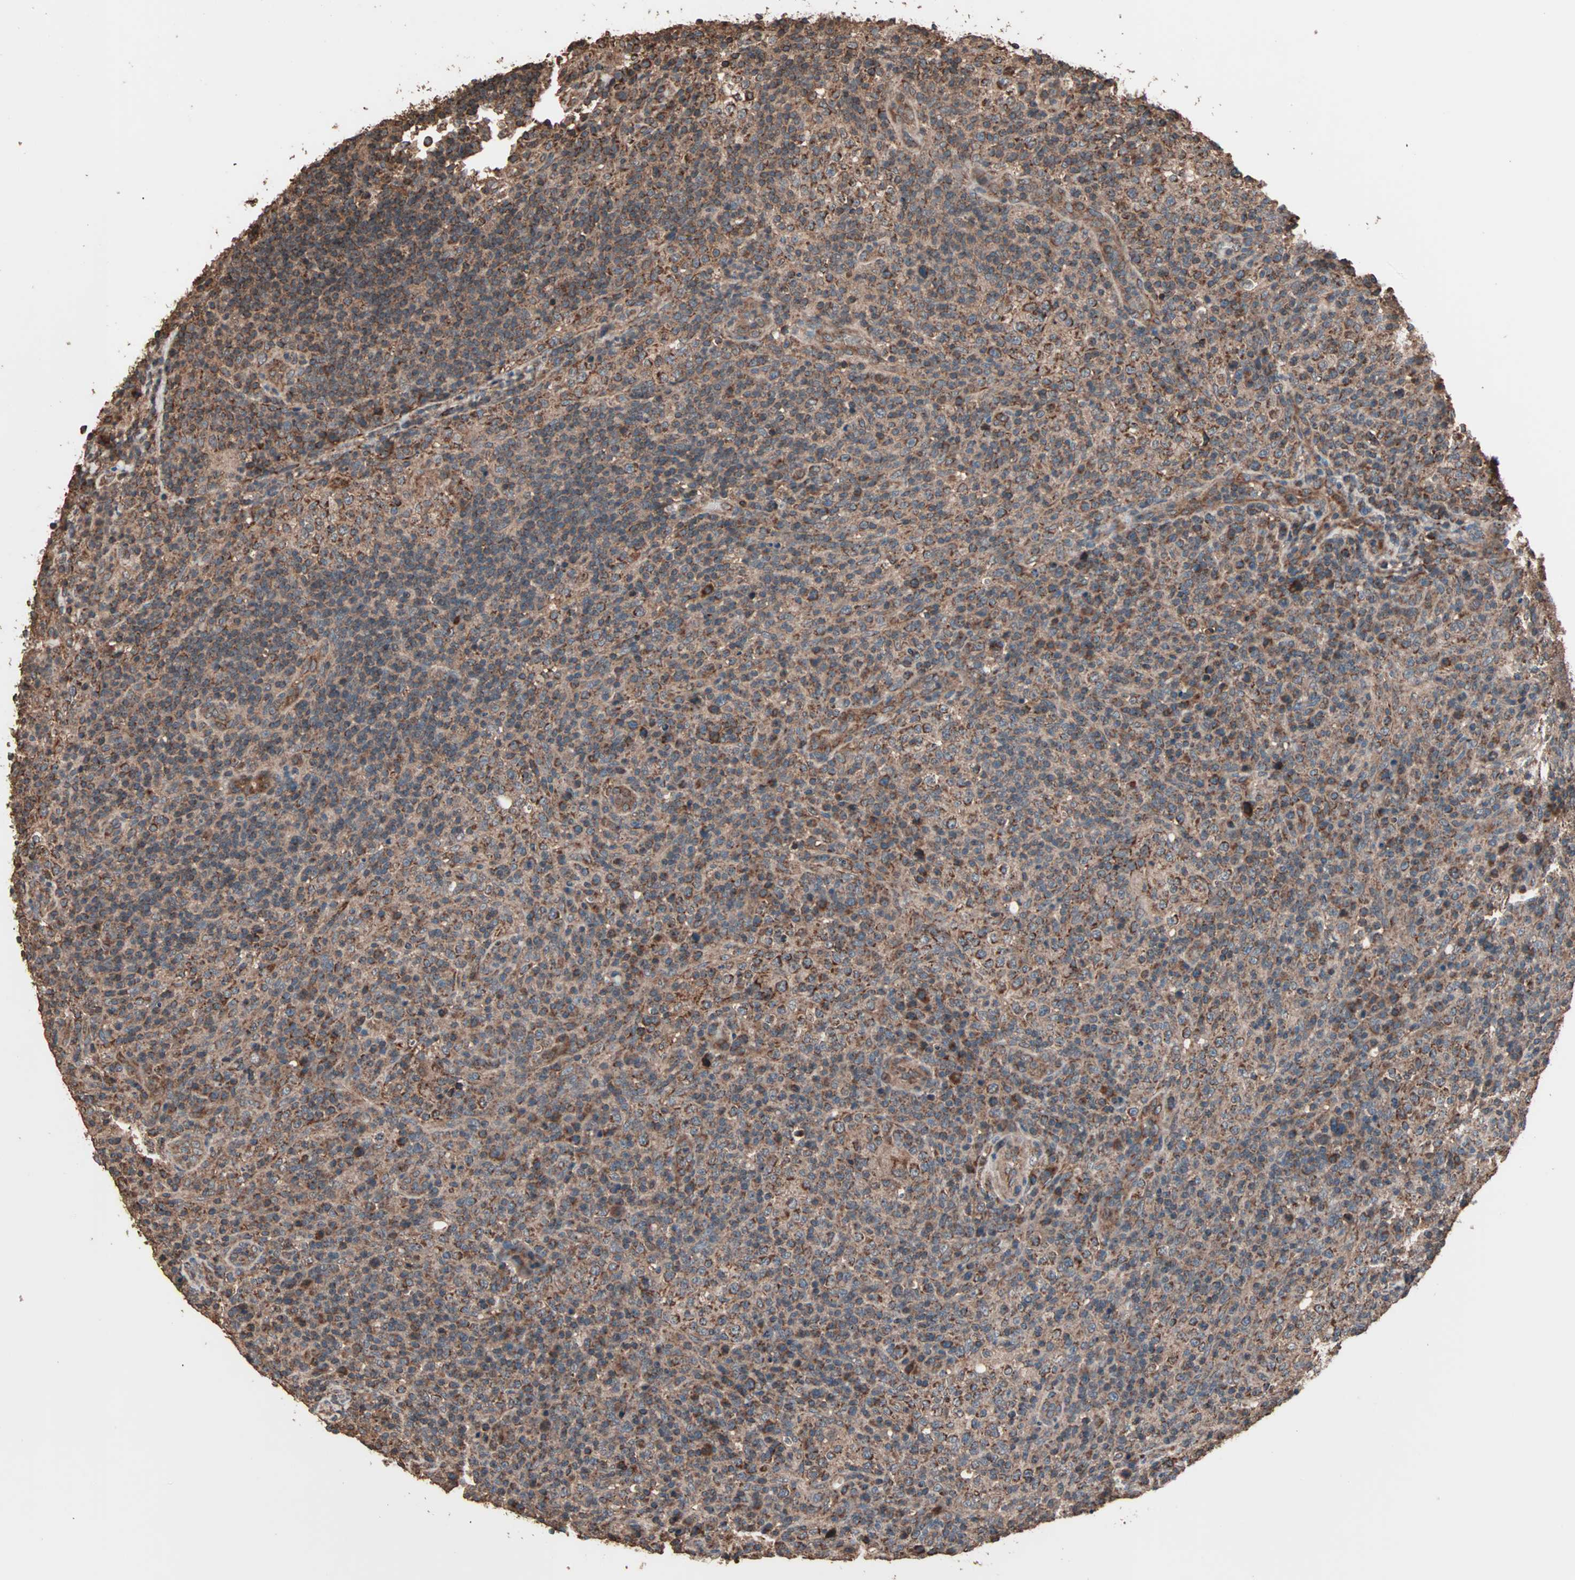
{"staining": {"intensity": "moderate", "quantity": ">75%", "location": "cytoplasmic/membranous"}, "tissue": "lymphoma", "cell_type": "Tumor cells", "image_type": "cancer", "snomed": [{"axis": "morphology", "description": "Malignant lymphoma, non-Hodgkin's type, High grade"}, {"axis": "topography", "description": "Lymph node"}], "caption": "Immunohistochemical staining of lymphoma reveals moderate cytoplasmic/membranous protein expression in about >75% of tumor cells. The protein is stained brown, and the nuclei are stained in blue (DAB IHC with brightfield microscopy, high magnification).", "gene": "MRPL2", "patient": {"sex": "female", "age": 76}}